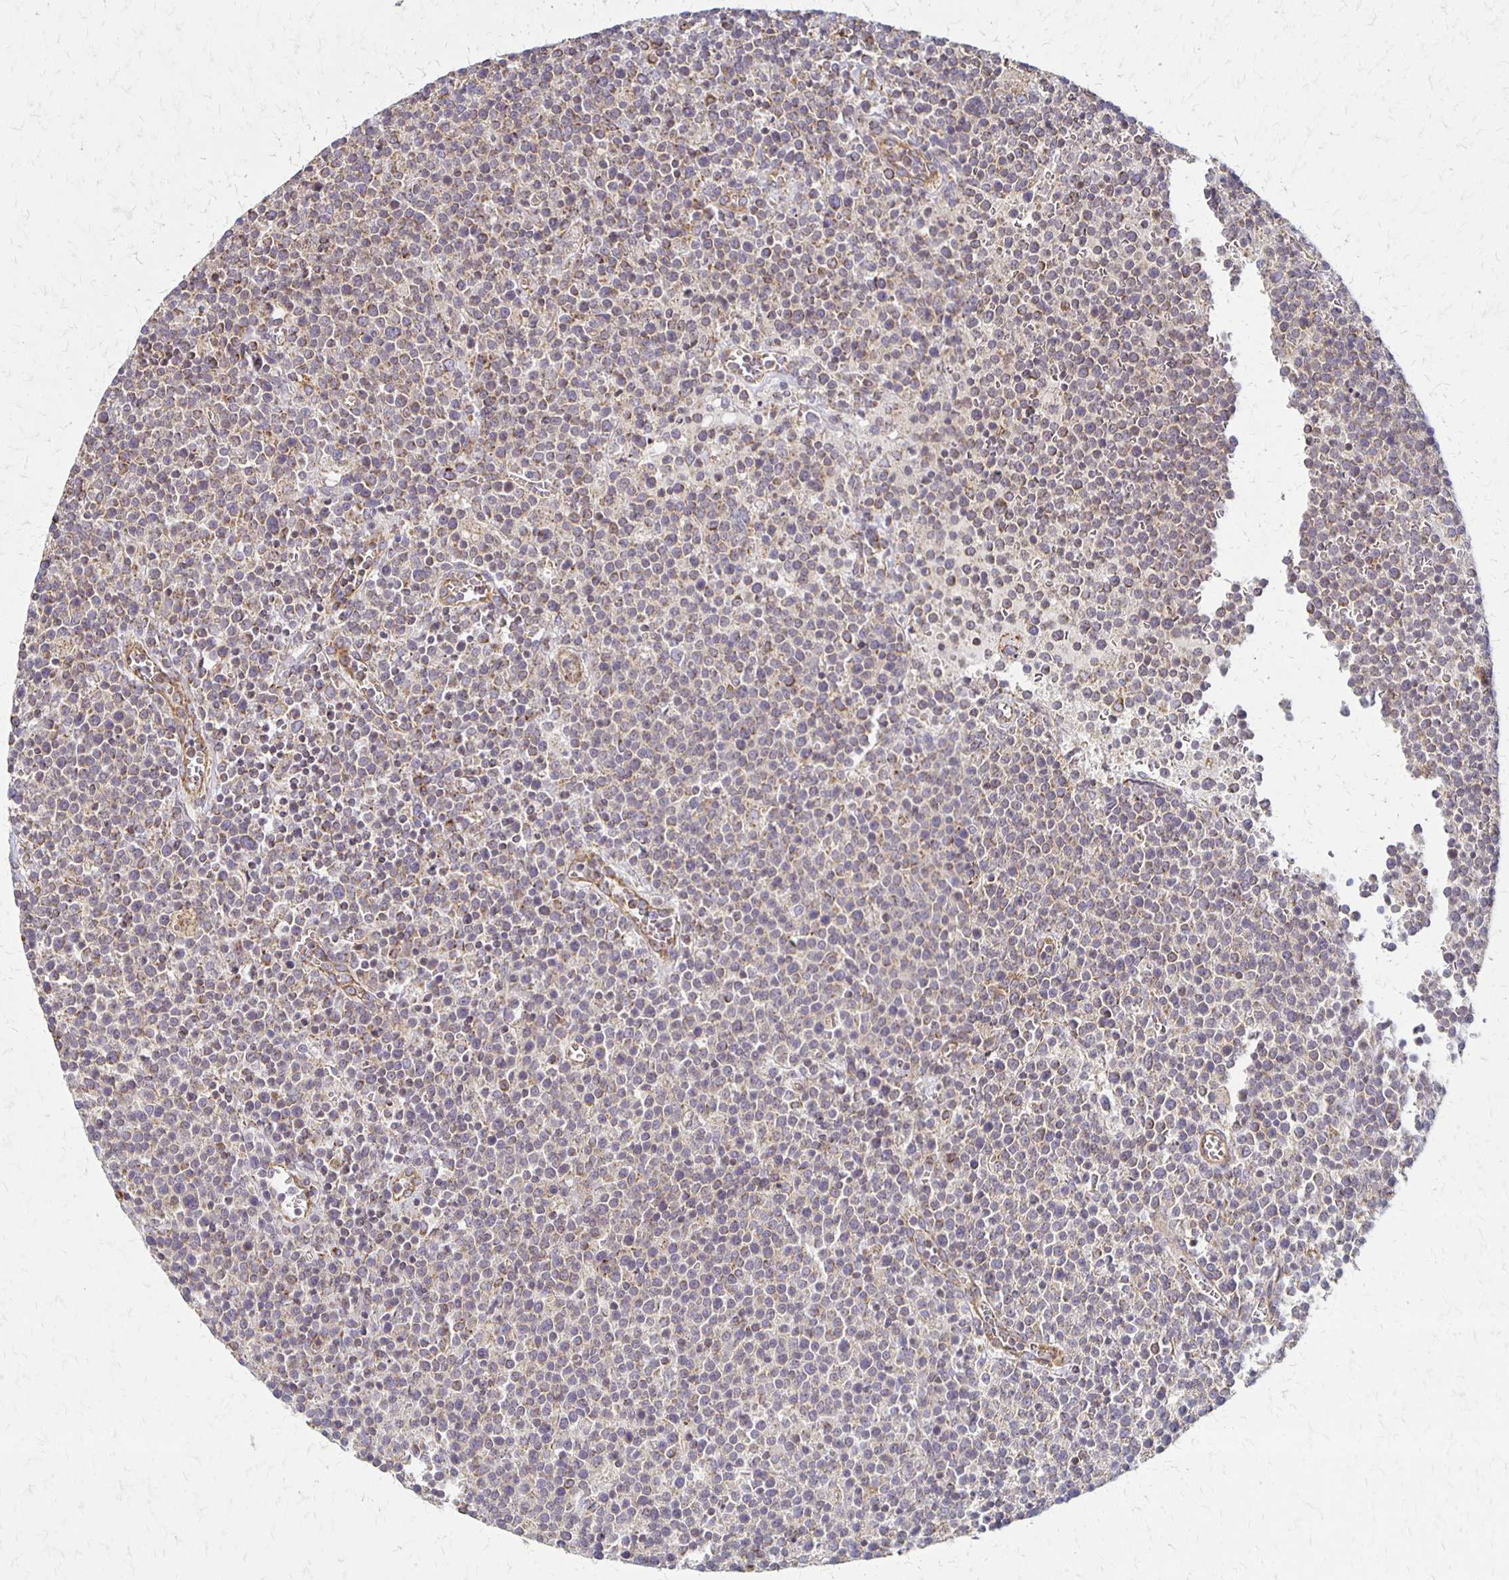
{"staining": {"intensity": "negative", "quantity": "none", "location": "none"}, "tissue": "lymphoma", "cell_type": "Tumor cells", "image_type": "cancer", "snomed": [{"axis": "morphology", "description": "Malignant lymphoma, non-Hodgkin's type, High grade"}, {"axis": "topography", "description": "Lymph node"}], "caption": "Immunohistochemistry histopathology image of lymphoma stained for a protein (brown), which reveals no expression in tumor cells.", "gene": "EIF4EBP2", "patient": {"sex": "male", "age": 61}}